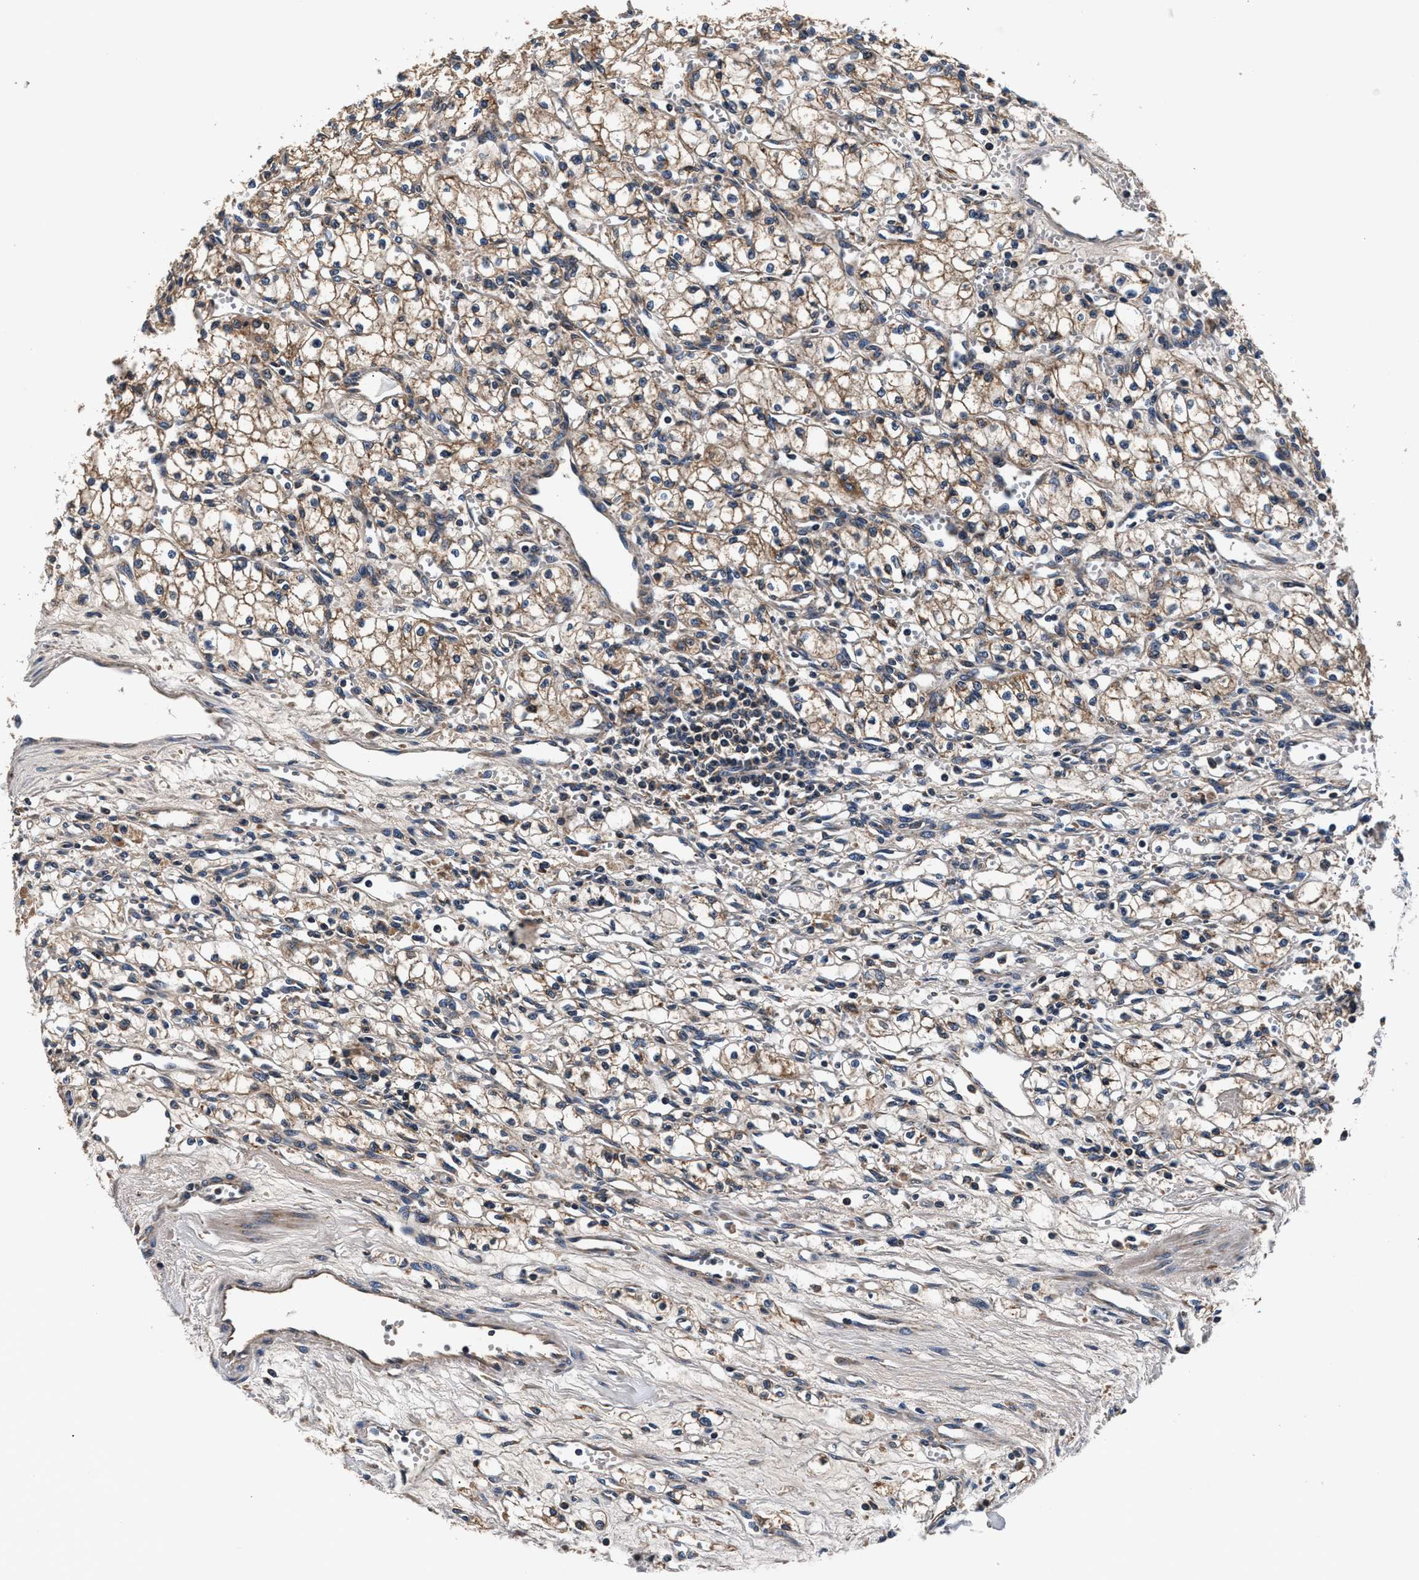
{"staining": {"intensity": "moderate", "quantity": "25%-75%", "location": "cytoplasmic/membranous"}, "tissue": "renal cancer", "cell_type": "Tumor cells", "image_type": "cancer", "snomed": [{"axis": "morphology", "description": "Normal tissue, NOS"}, {"axis": "morphology", "description": "Adenocarcinoma, NOS"}, {"axis": "topography", "description": "Kidney"}], "caption": "The photomicrograph exhibits immunohistochemical staining of renal cancer. There is moderate cytoplasmic/membranous positivity is appreciated in approximately 25%-75% of tumor cells. (IHC, brightfield microscopy, high magnification).", "gene": "IMMT", "patient": {"sex": "male", "age": 59}}